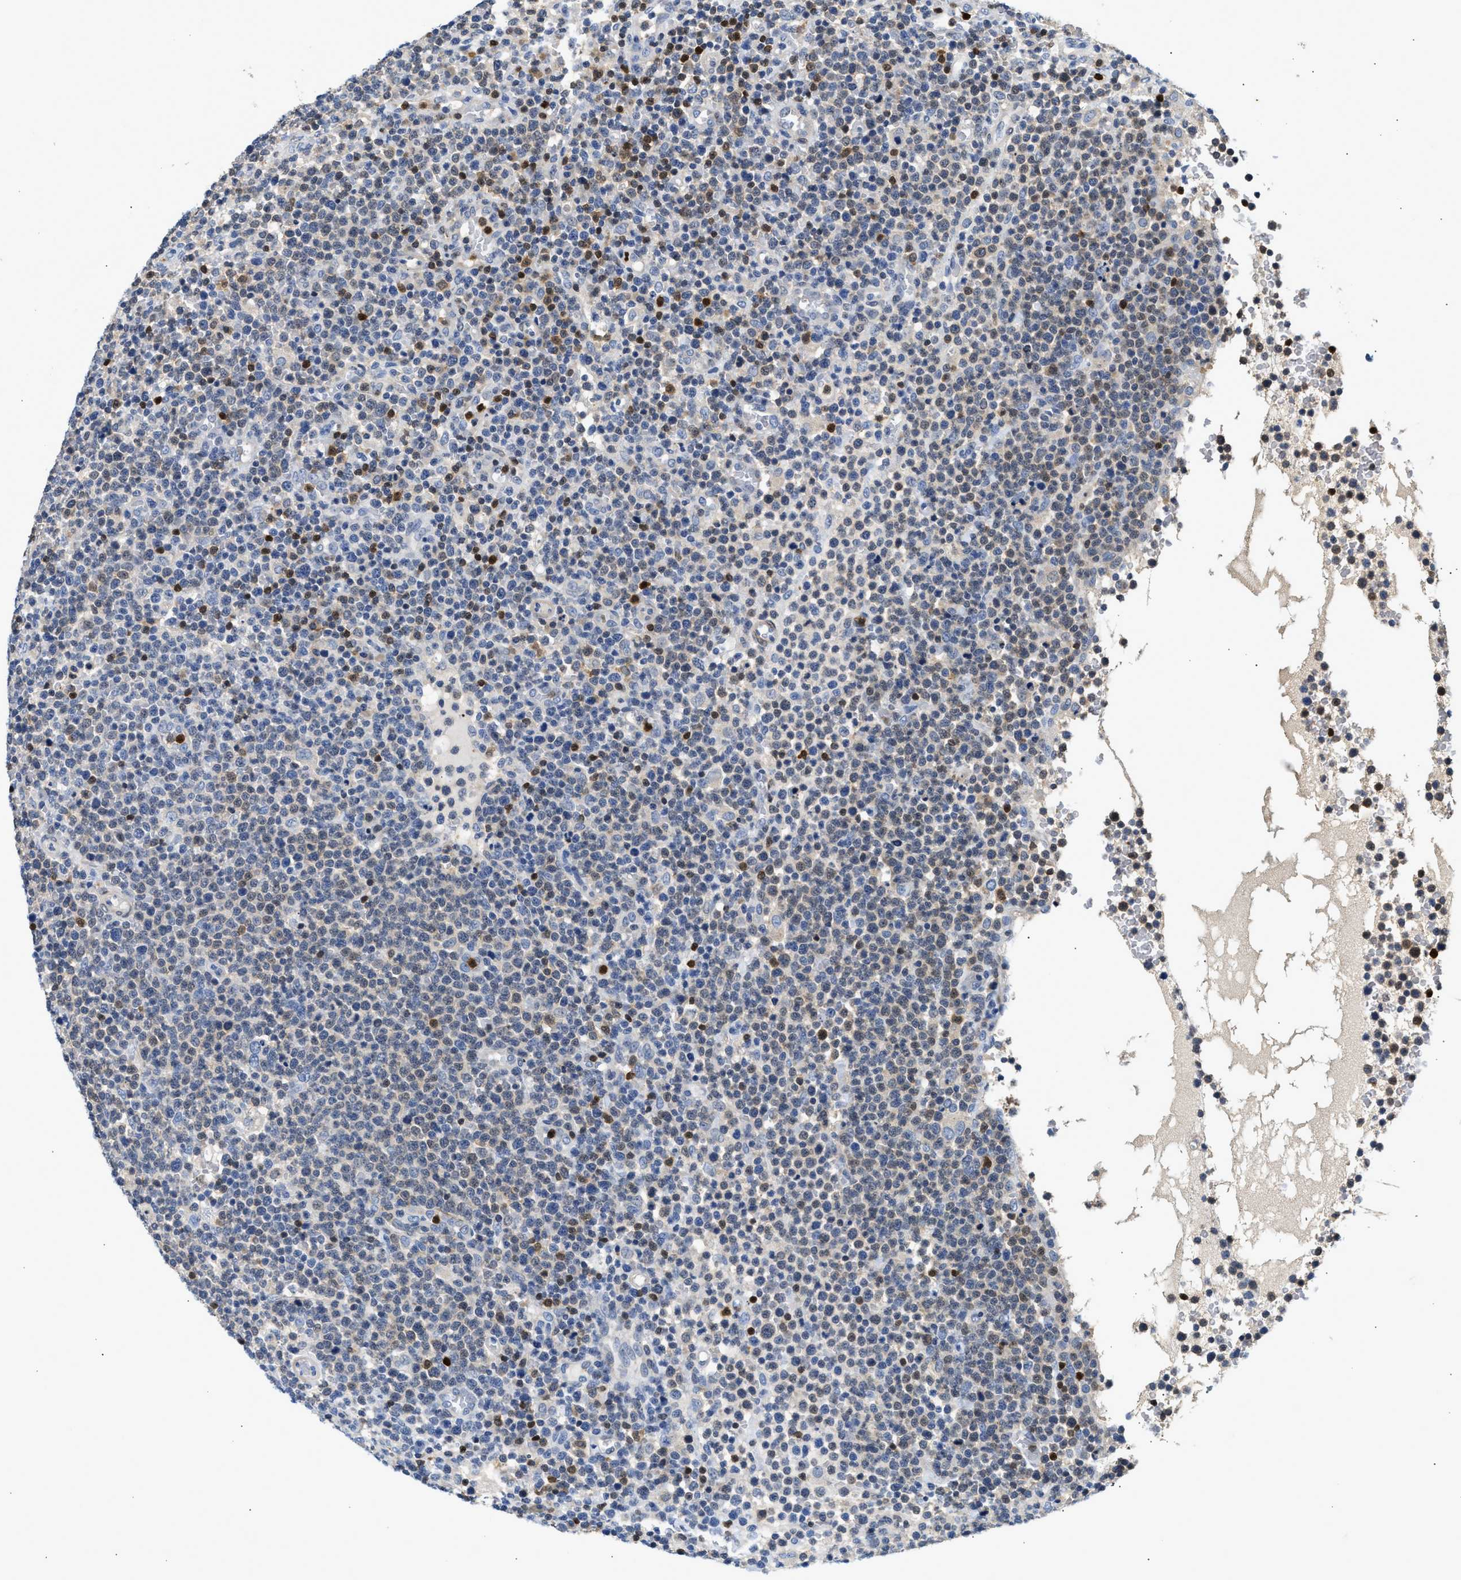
{"staining": {"intensity": "weak", "quantity": "25%-75%", "location": "nuclear"}, "tissue": "lymphoma", "cell_type": "Tumor cells", "image_type": "cancer", "snomed": [{"axis": "morphology", "description": "Malignant lymphoma, non-Hodgkin's type, High grade"}, {"axis": "topography", "description": "Lymph node"}], "caption": "Immunohistochemical staining of human high-grade malignant lymphoma, non-Hodgkin's type exhibits low levels of weak nuclear positivity in about 25%-75% of tumor cells.", "gene": "SLIT2", "patient": {"sex": "male", "age": 61}}